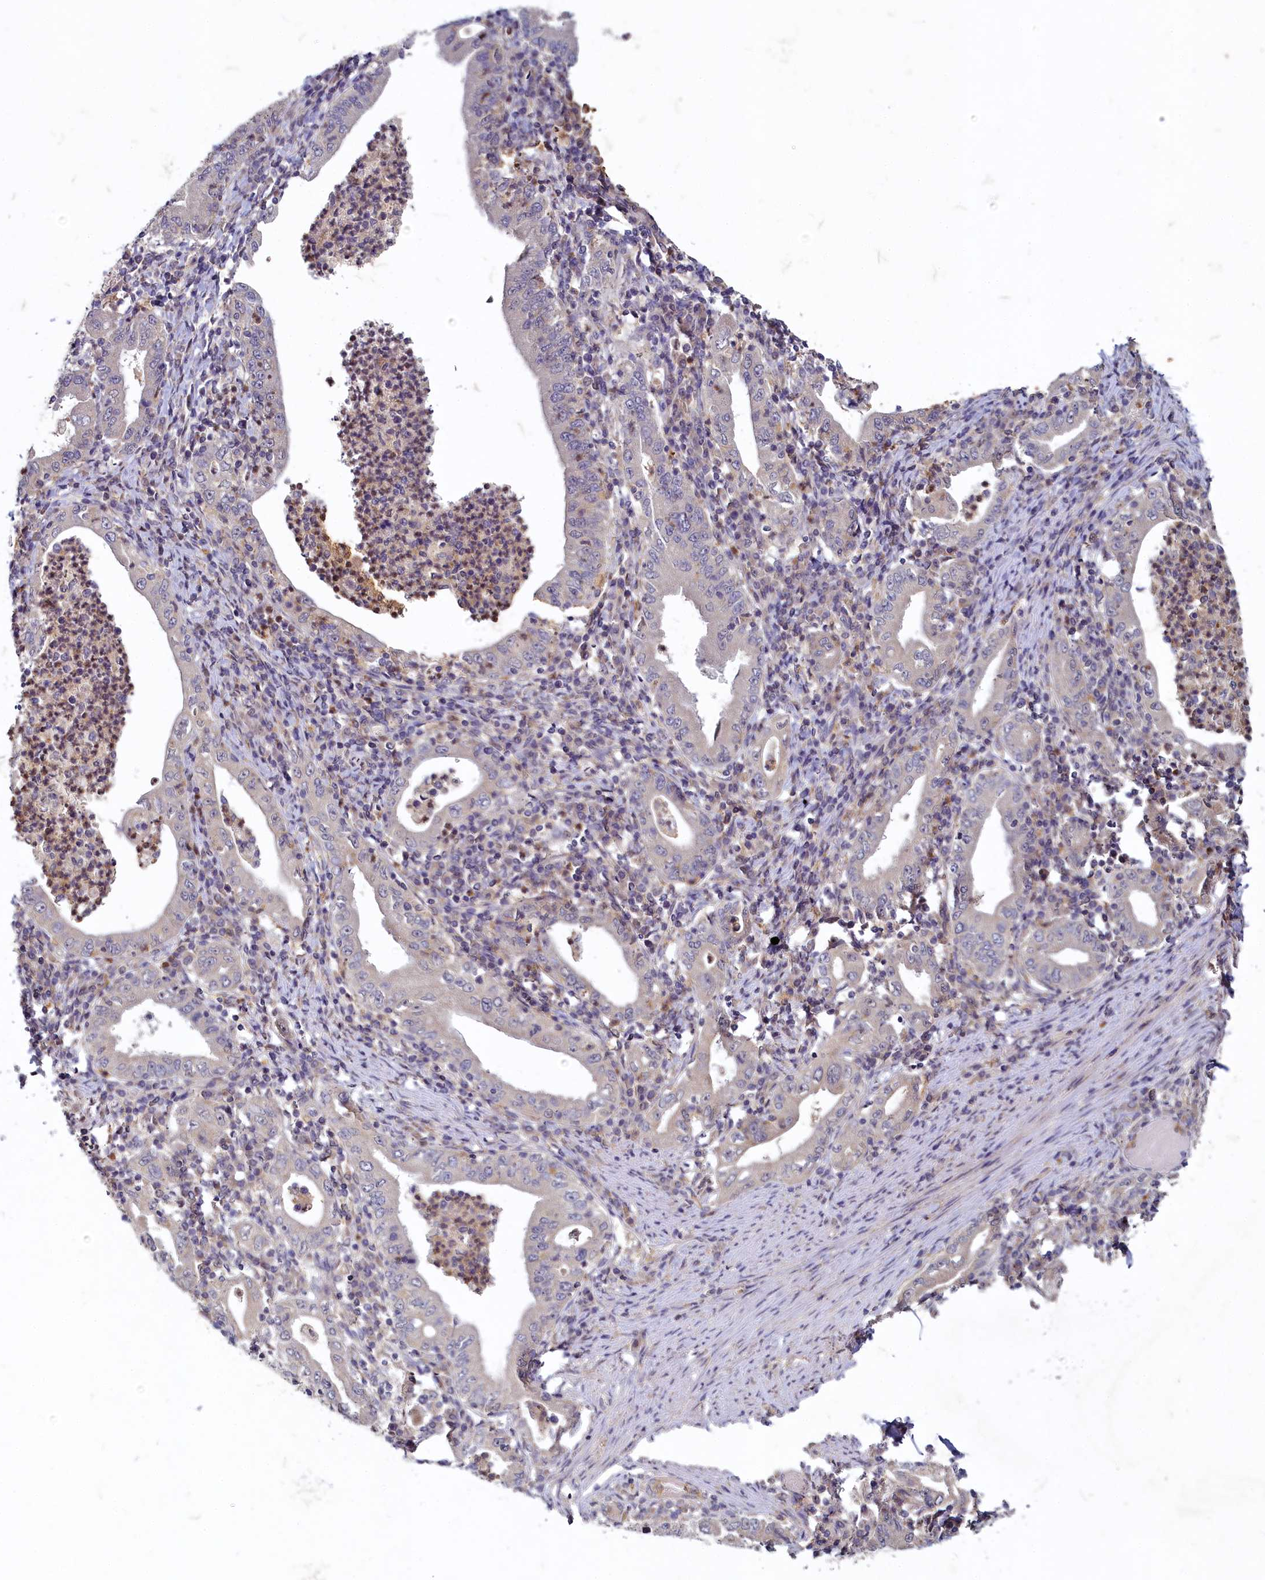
{"staining": {"intensity": "negative", "quantity": "none", "location": "none"}, "tissue": "stomach cancer", "cell_type": "Tumor cells", "image_type": "cancer", "snomed": [{"axis": "morphology", "description": "Normal tissue, NOS"}, {"axis": "morphology", "description": "Adenocarcinoma, NOS"}, {"axis": "topography", "description": "Esophagus"}, {"axis": "topography", "description": "Stomach, upper"}, {"axis": "topography", "description": "Peripheral nerve tissue"}], "caption": "Human stomach cancer (adenocarcinoma) stained for a protein using immunohistochemistry exhibits no staining in tumor cells.", "gene": "HERC3", "patient": {"sex": "male", "age": 62}}